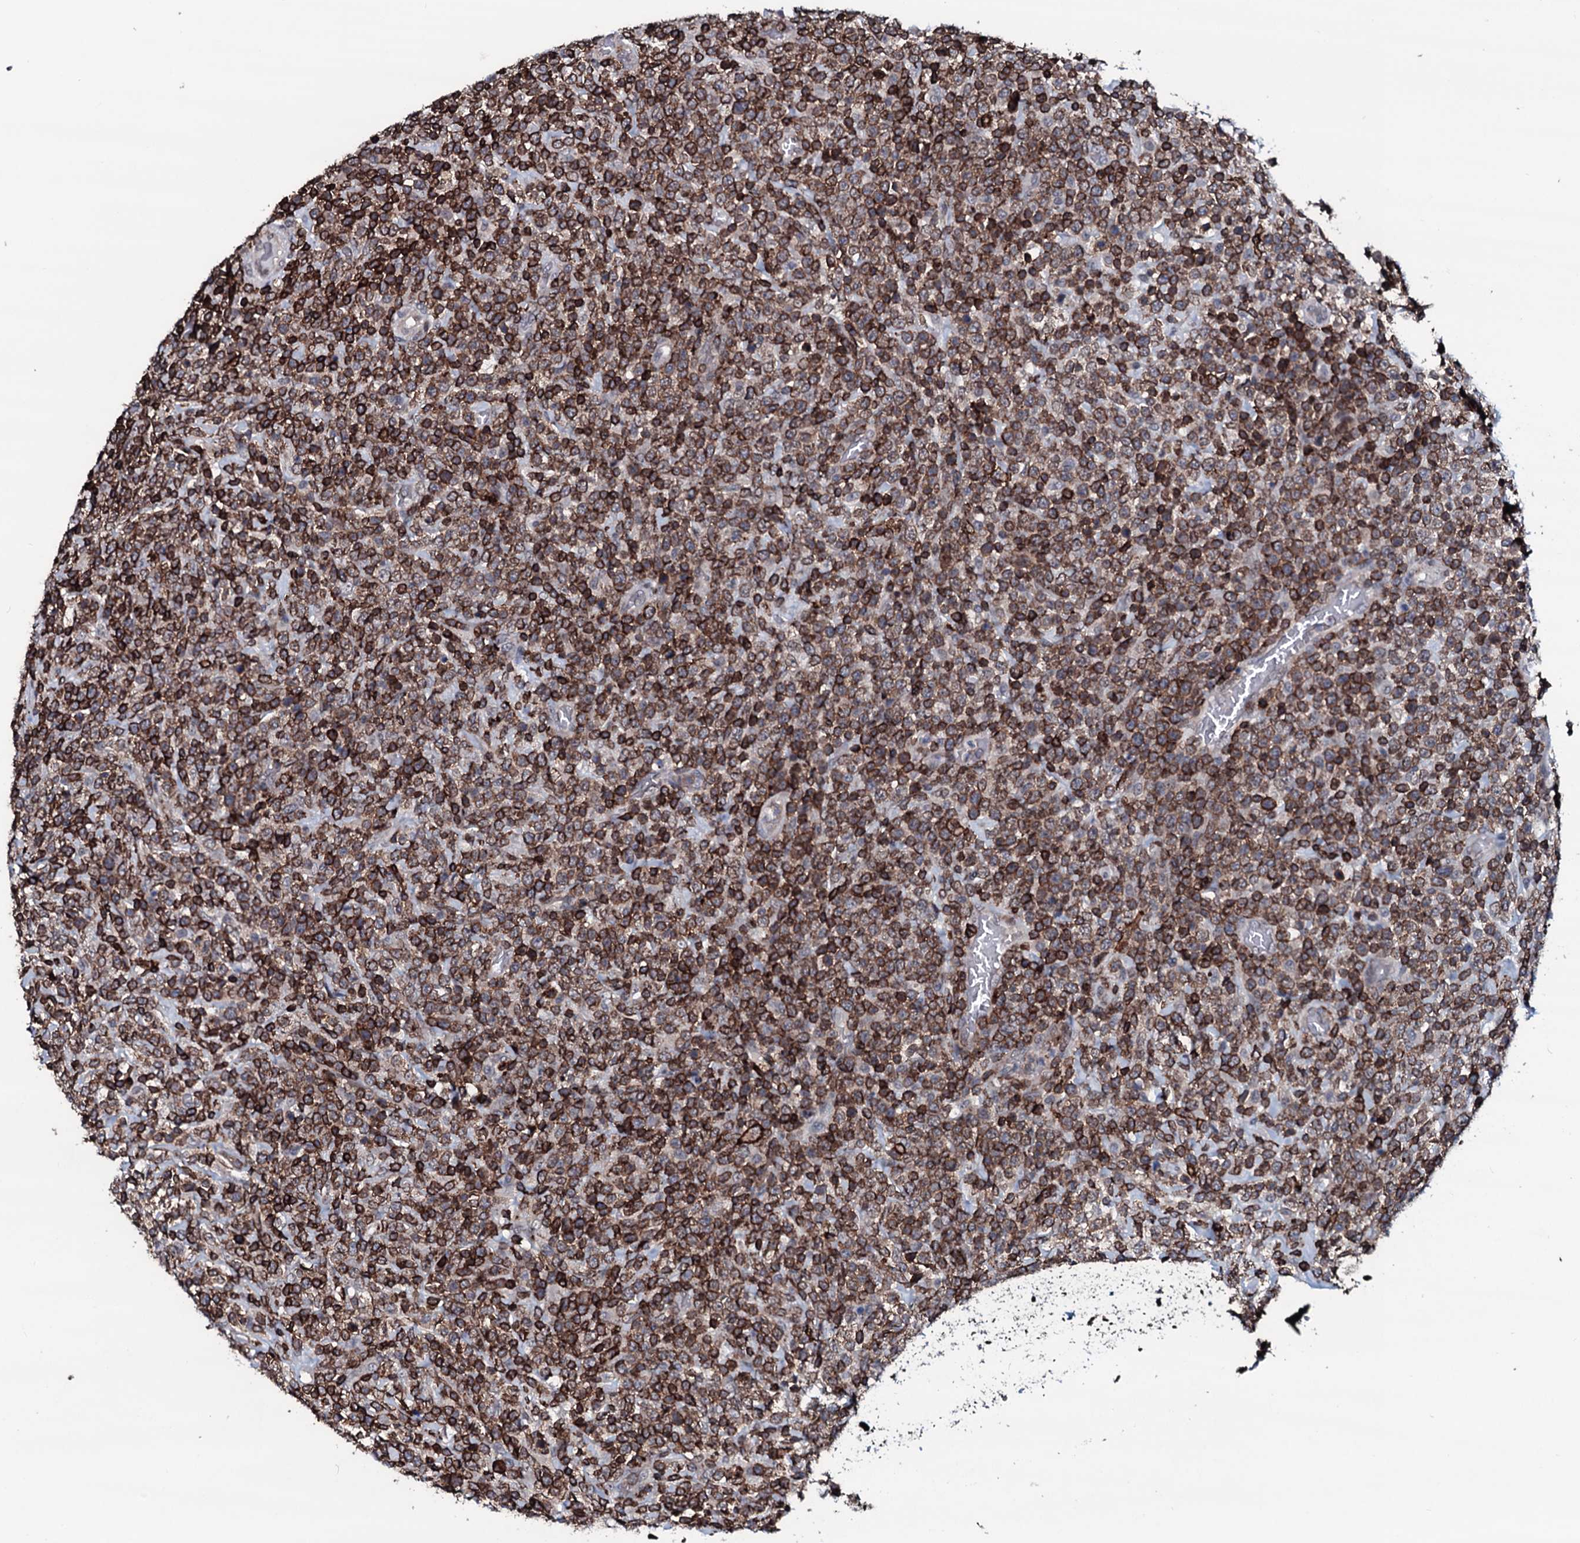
{"staining": {"intensity": "strong", "quantity": ">75%", "location": "cytoplasmic/membranous"}, "tissue": "lymphoma", "cell_type": "Tumor cells", "image_type": "cancer", "snomed": [{"axis": "morphology", "description": "Malignant lymphoma, non-Hodgkin's type, High grade"}, {"axis": "topography", "description": "Colon"}], "caption": "Immunohistochemical staining of human malignant lymphoma, non-Hodgkin's type (high-grade) exhibits high levels of strong cytoplasmic/membranous protein staining in about >75% of tumor cells.", "gene": "OGFOD2", "patient": {"sex": "female", "age": 53}}